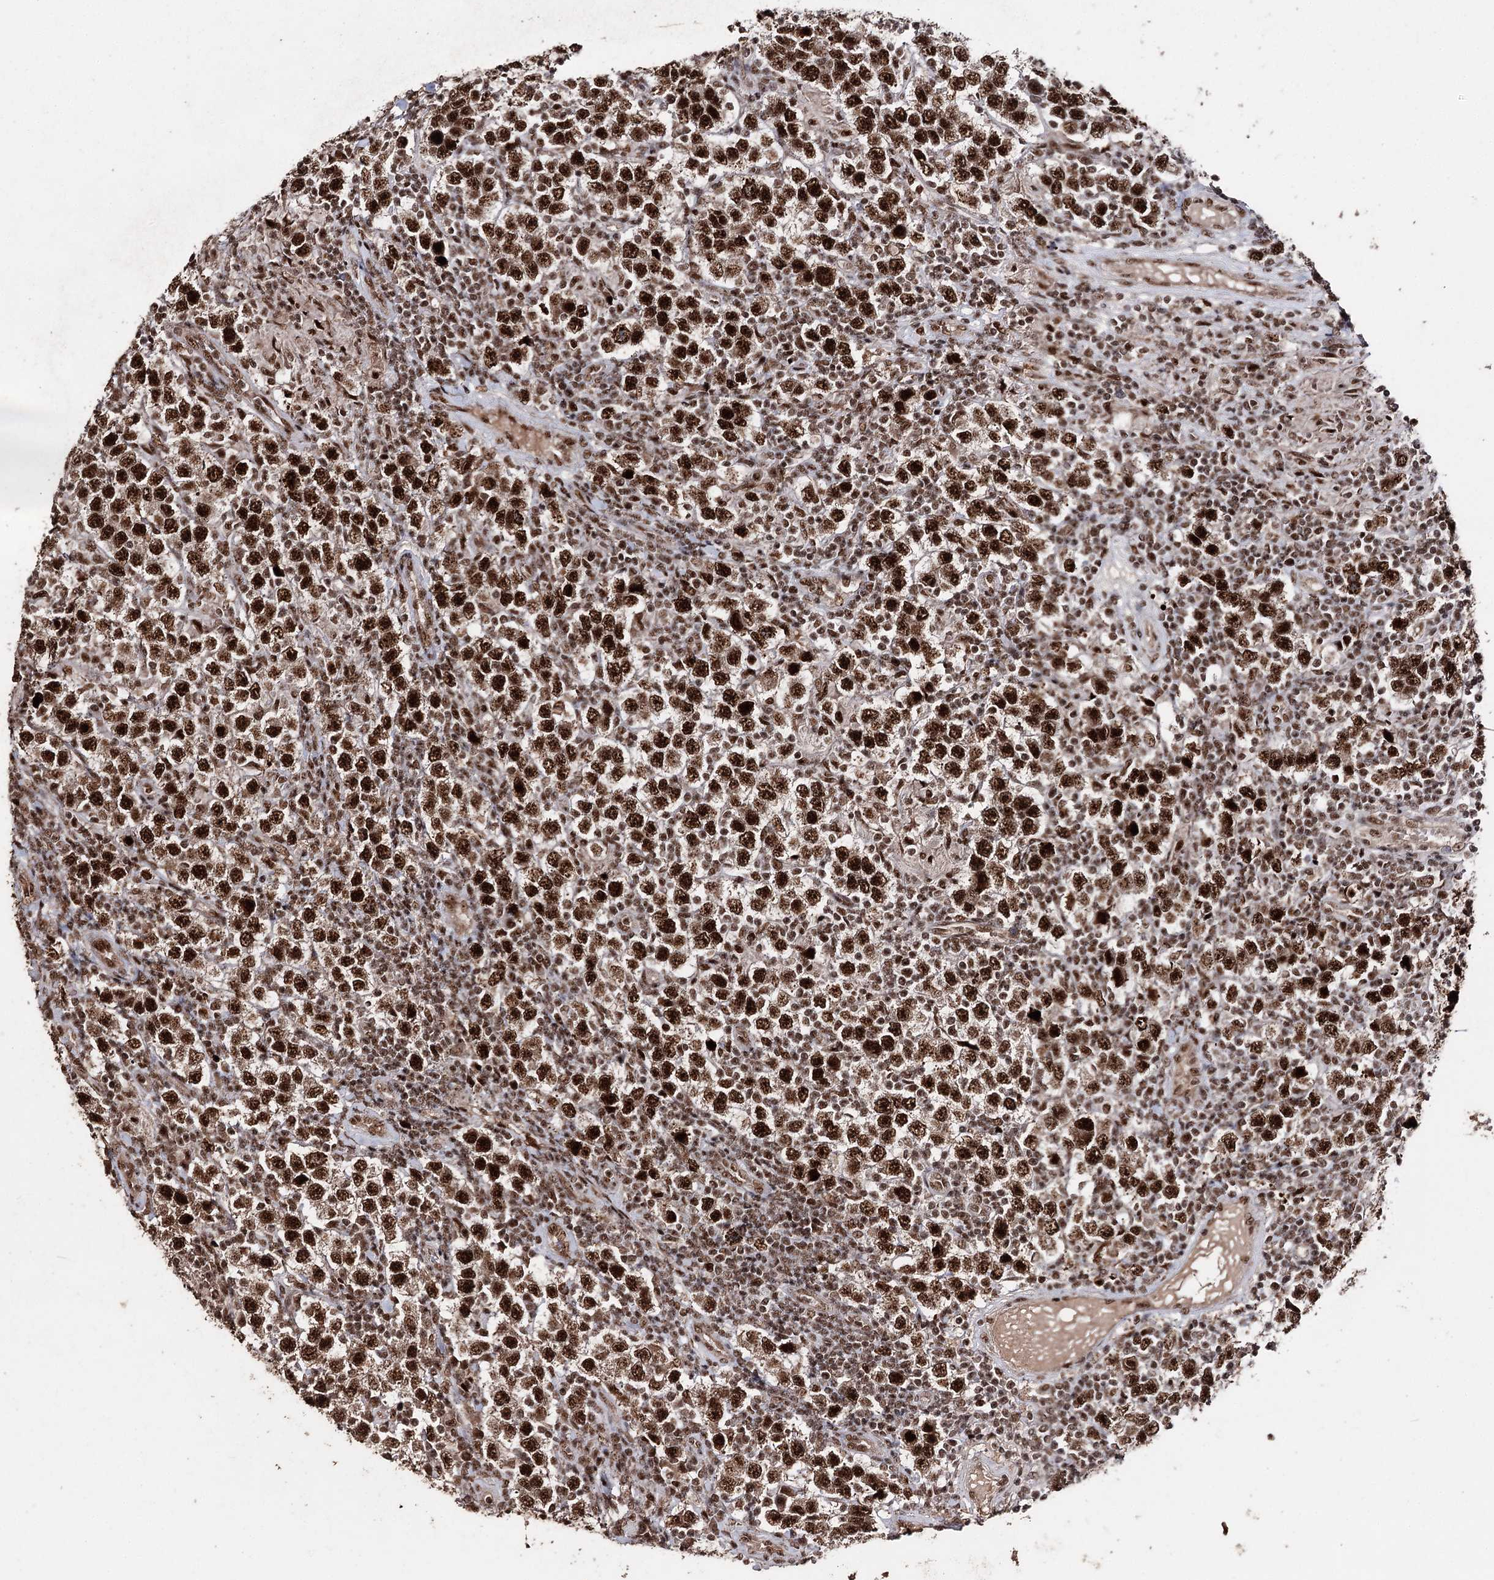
{"staining": {"intensity": "strong", "quantity": ">75%", "location": "nuclear"}, "tissue": "testis cancer", "cell_type": "Tumor cells", "image_type": "cancer", "snomed": [{"axis": "morphology", "description": "Normal tissue, NOS"}, {"axis": "morphology", "description": "Urothelial carcinoma, High grade"}, {"axis": "morphology", "description": "Seminoma, NOS"}, {"axis": "morphology", "description": "Carcinoma, Embryonal, NOS"}, {"axis": "topography", "description": "Urinary bladder"}, {"axis": "topography", "description": "Testis"}], "caption": "Strong nuclear protein positivity is present in approximately >75% of tumor cells in seminoma (testis).", "gene": "U2SURP", "patient": {"sex": "male", "age": 41}}